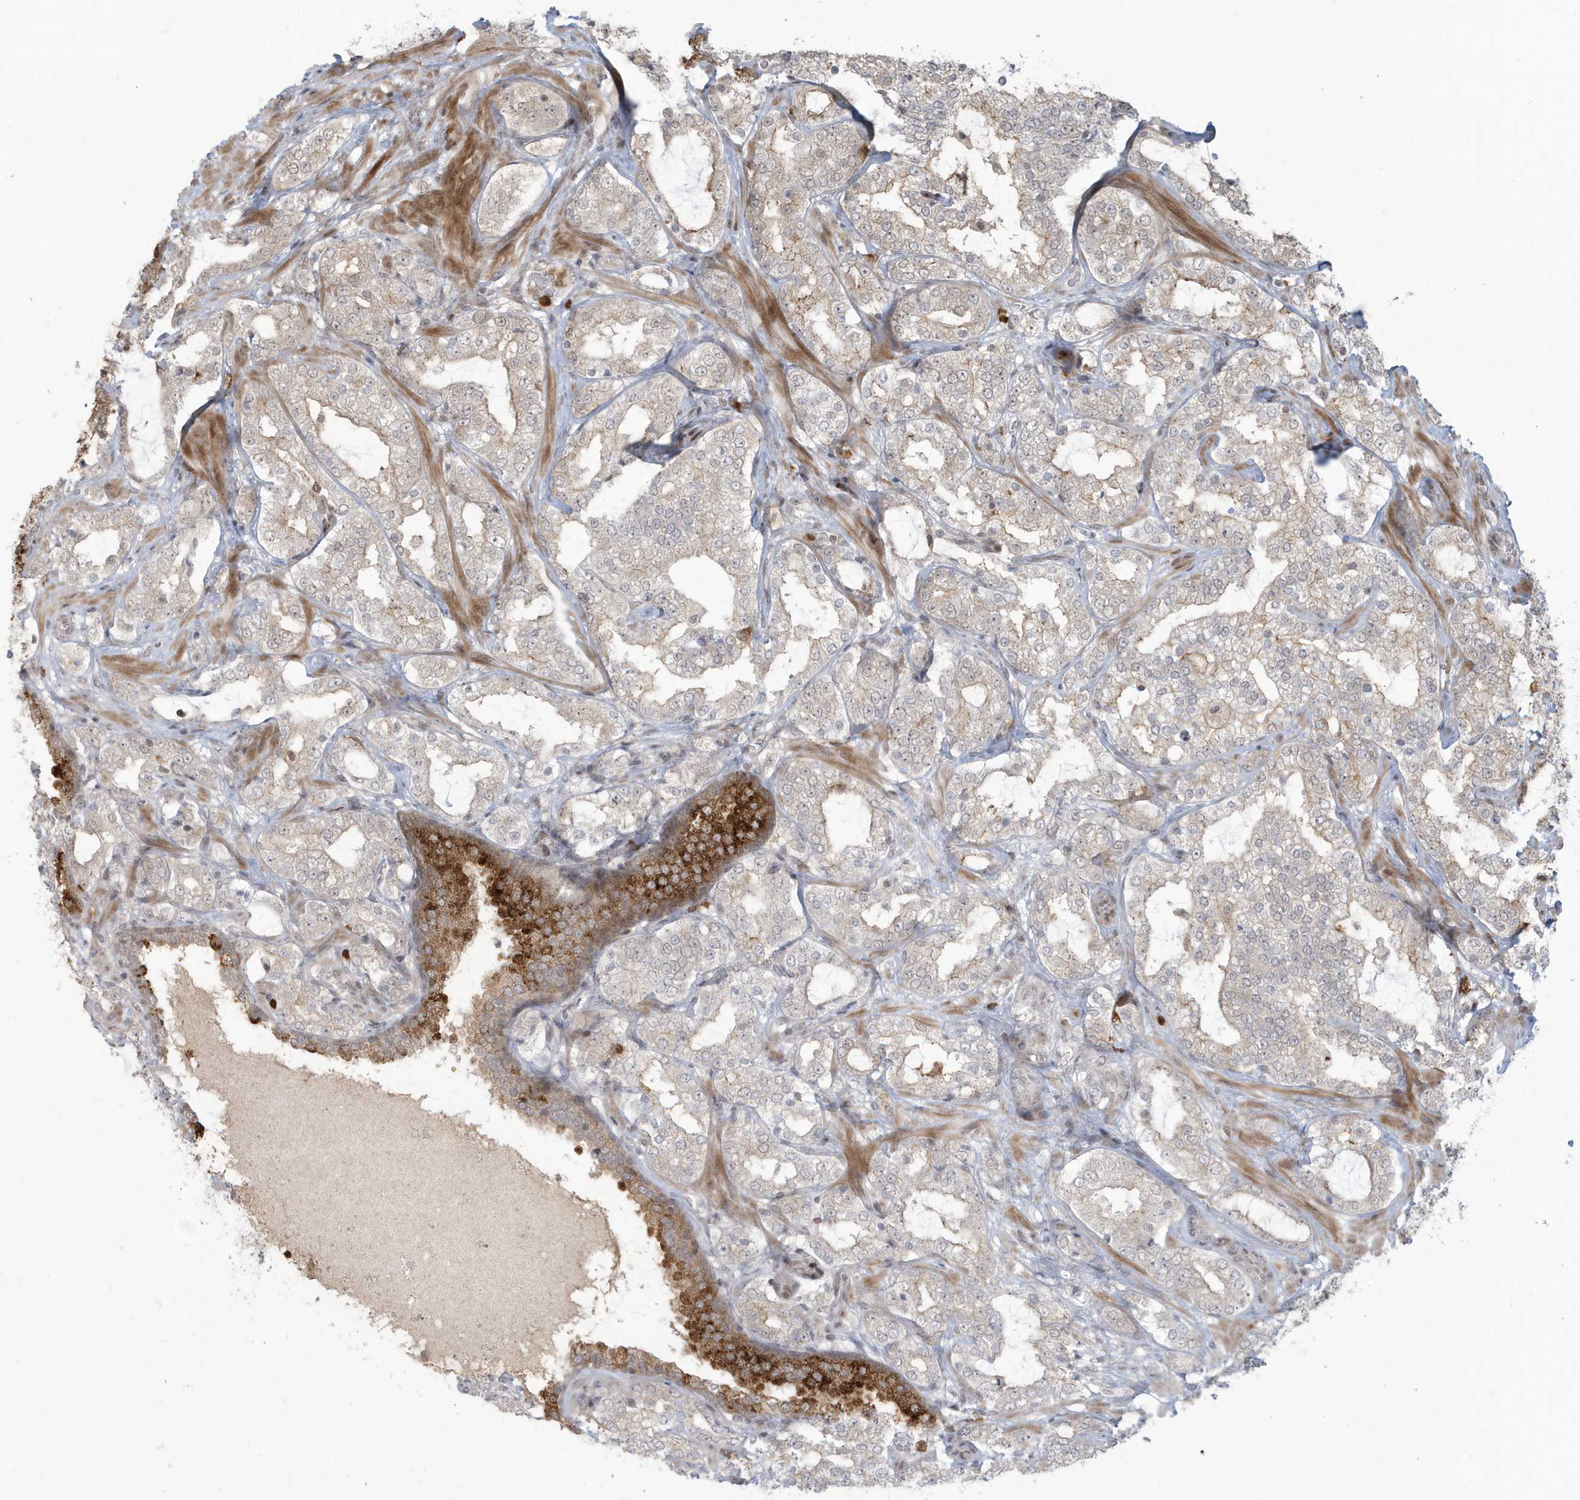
{"staining": {"intensity": "weak", "quantity": "<25%", "location": "cytoplasmic/membranous"}, "tissue": "prostate cancer", "cell_type": "Tumor cells", "image_type": "cancer", "snomed": [{"axis": "morphology", "description": "Adenocarcinoma, High grade"}, {"axis": "topography", "description": "Prostate"}], "caption": "Immunohistochemistry photomicrograph of neoplastic tissue: prostate high-grade adenocarcinoma stained with DAB shows no significant protein staining in tumor cells. (Immunohistochemistry (ihc), brightfield microscopy, high magnification).", "gene": "C1orf52", "patient": {"sex": "male", "age": 64}}